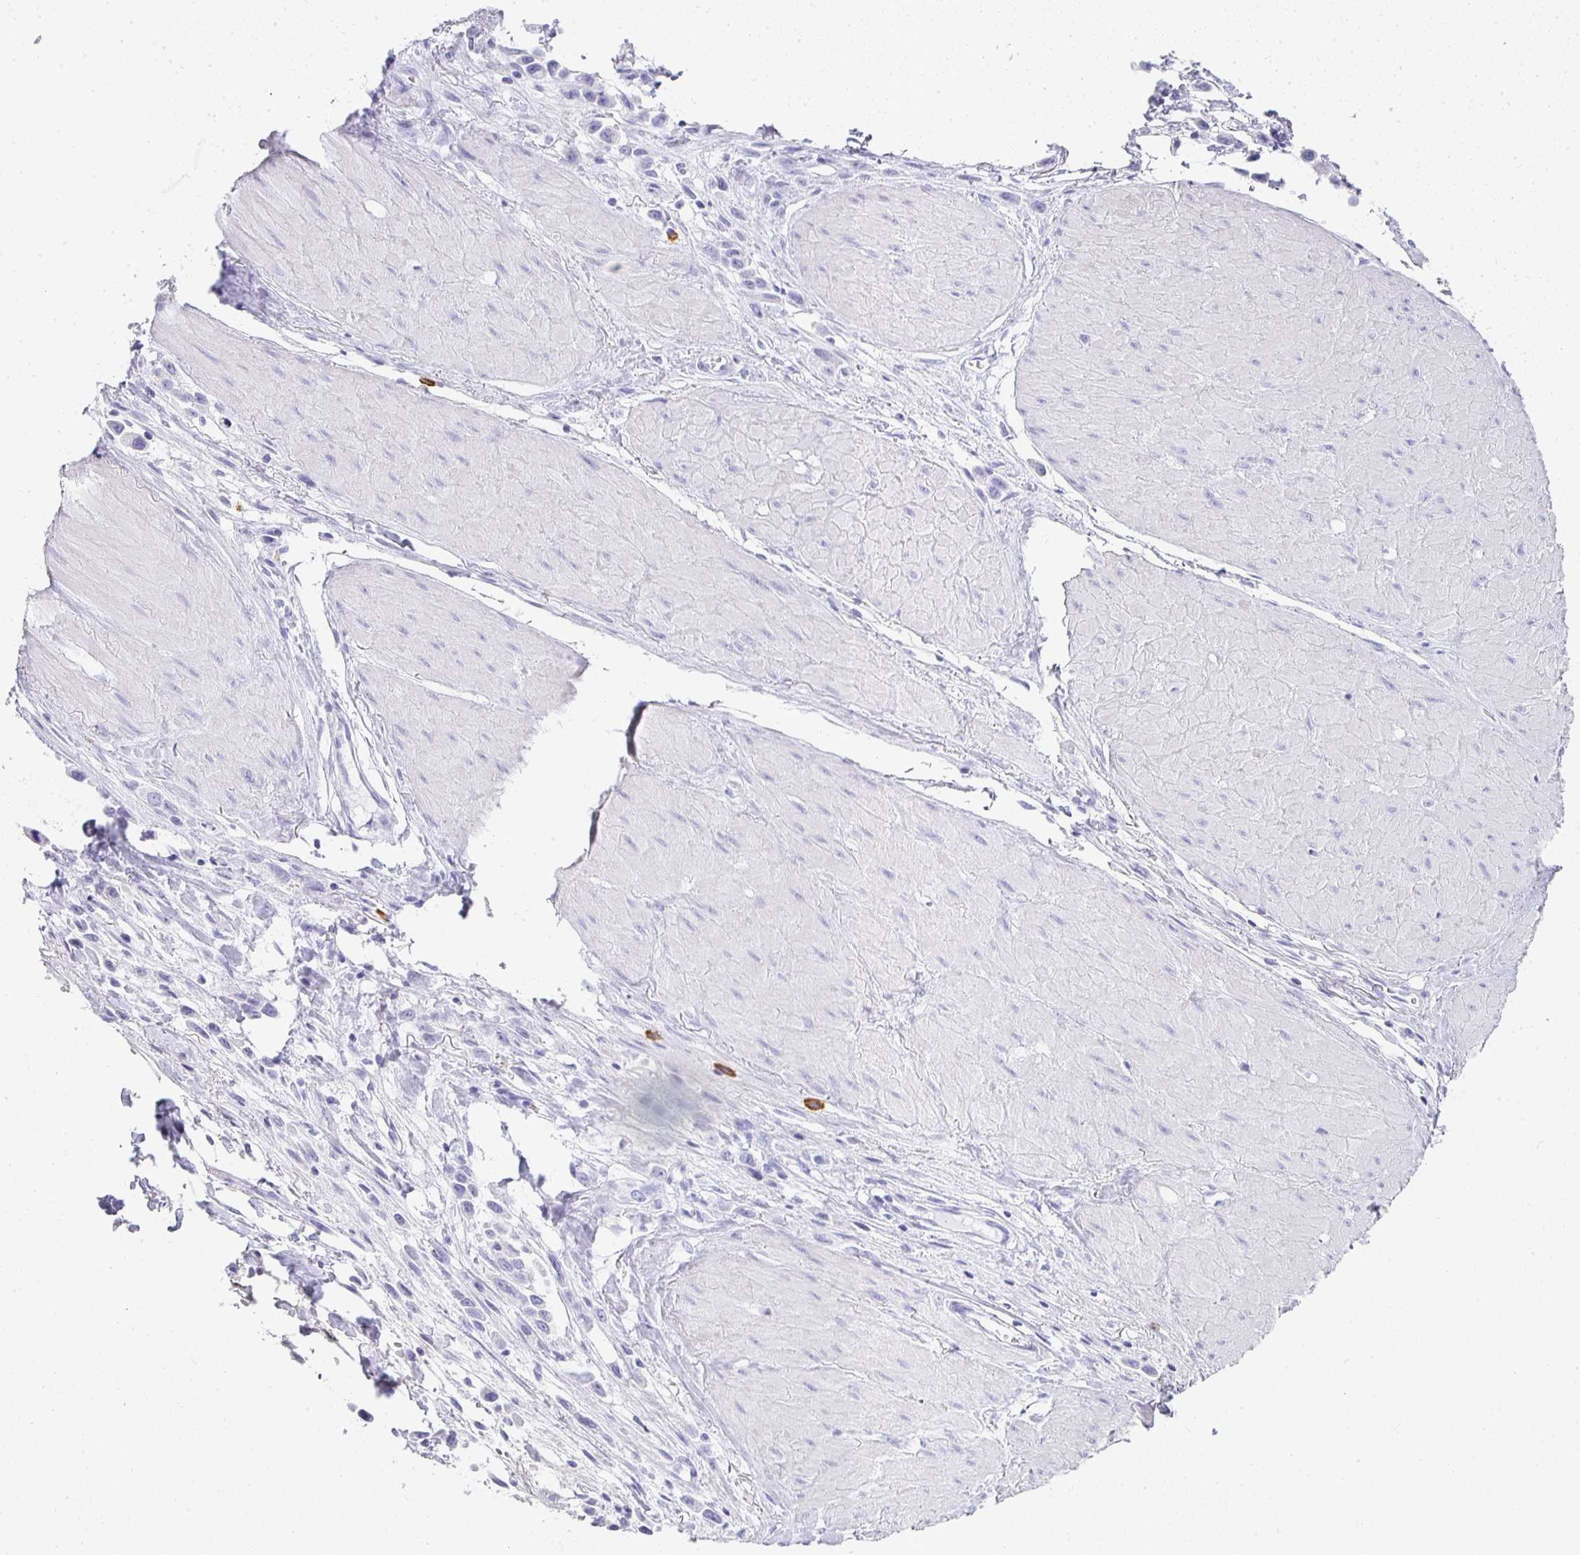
{"staining": {"intensity": "negative", "quantity": "none", "location": "none"}, "tissue": "stomach cancer", "cell_type": "Tumor cells", "image_type": "cancer", "snomed": [{"axis": "morphology", "description": "Adenocarcinoma, NOS"}, {"axis": "topography", "description": "Stomach"}], "caption": "Tumor cells show no significant protein positivity in stomach cancer.", "gene": "TPSD1", "patient": {"sex": "male", "age": 47}}